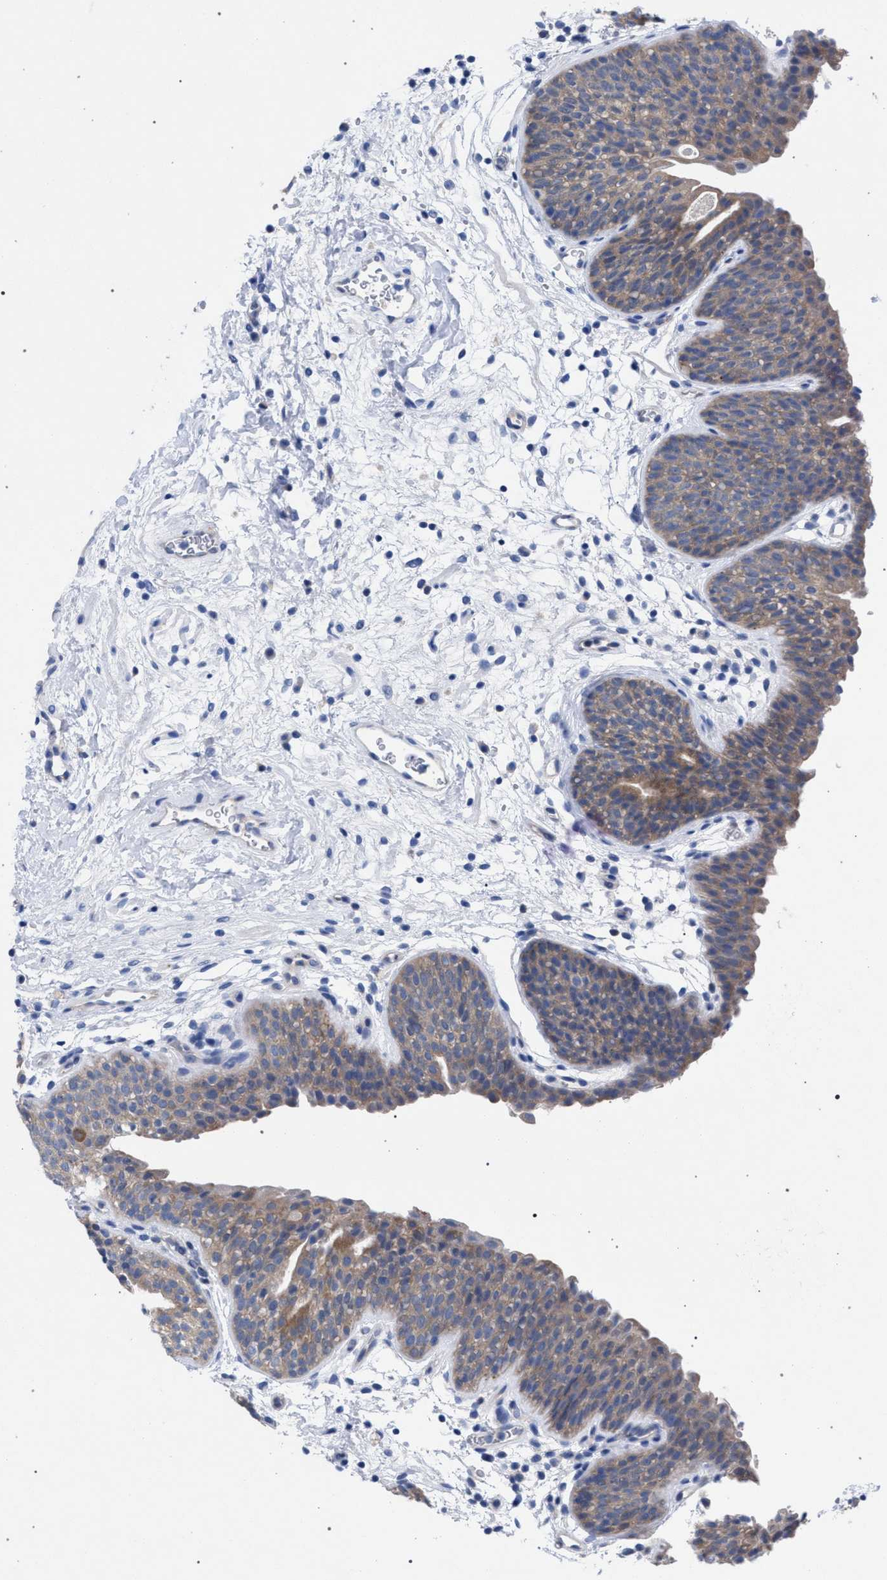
{"staining": {"intensity": "weak", "quantity": ">75%", "location": "cytoplasmic/membranous"}, "tissue": "urinary bladder", "cell_type": "Urothelial cells", "image_type": "normal", "snomed": [{"axis": "morphology", "description": "Normal tissue, NOS"}, {"axis": "topography", "description": "Urinary bladder"}], "caption": "The immunohistochemical stain highlights weak cytoplasmic/membranous staining in urothelial cells of unremarkable urinary bladder. Nuclei are stained in blue.", "gene": "GMPR", "patient": {"sex": "male", "age": 37}}